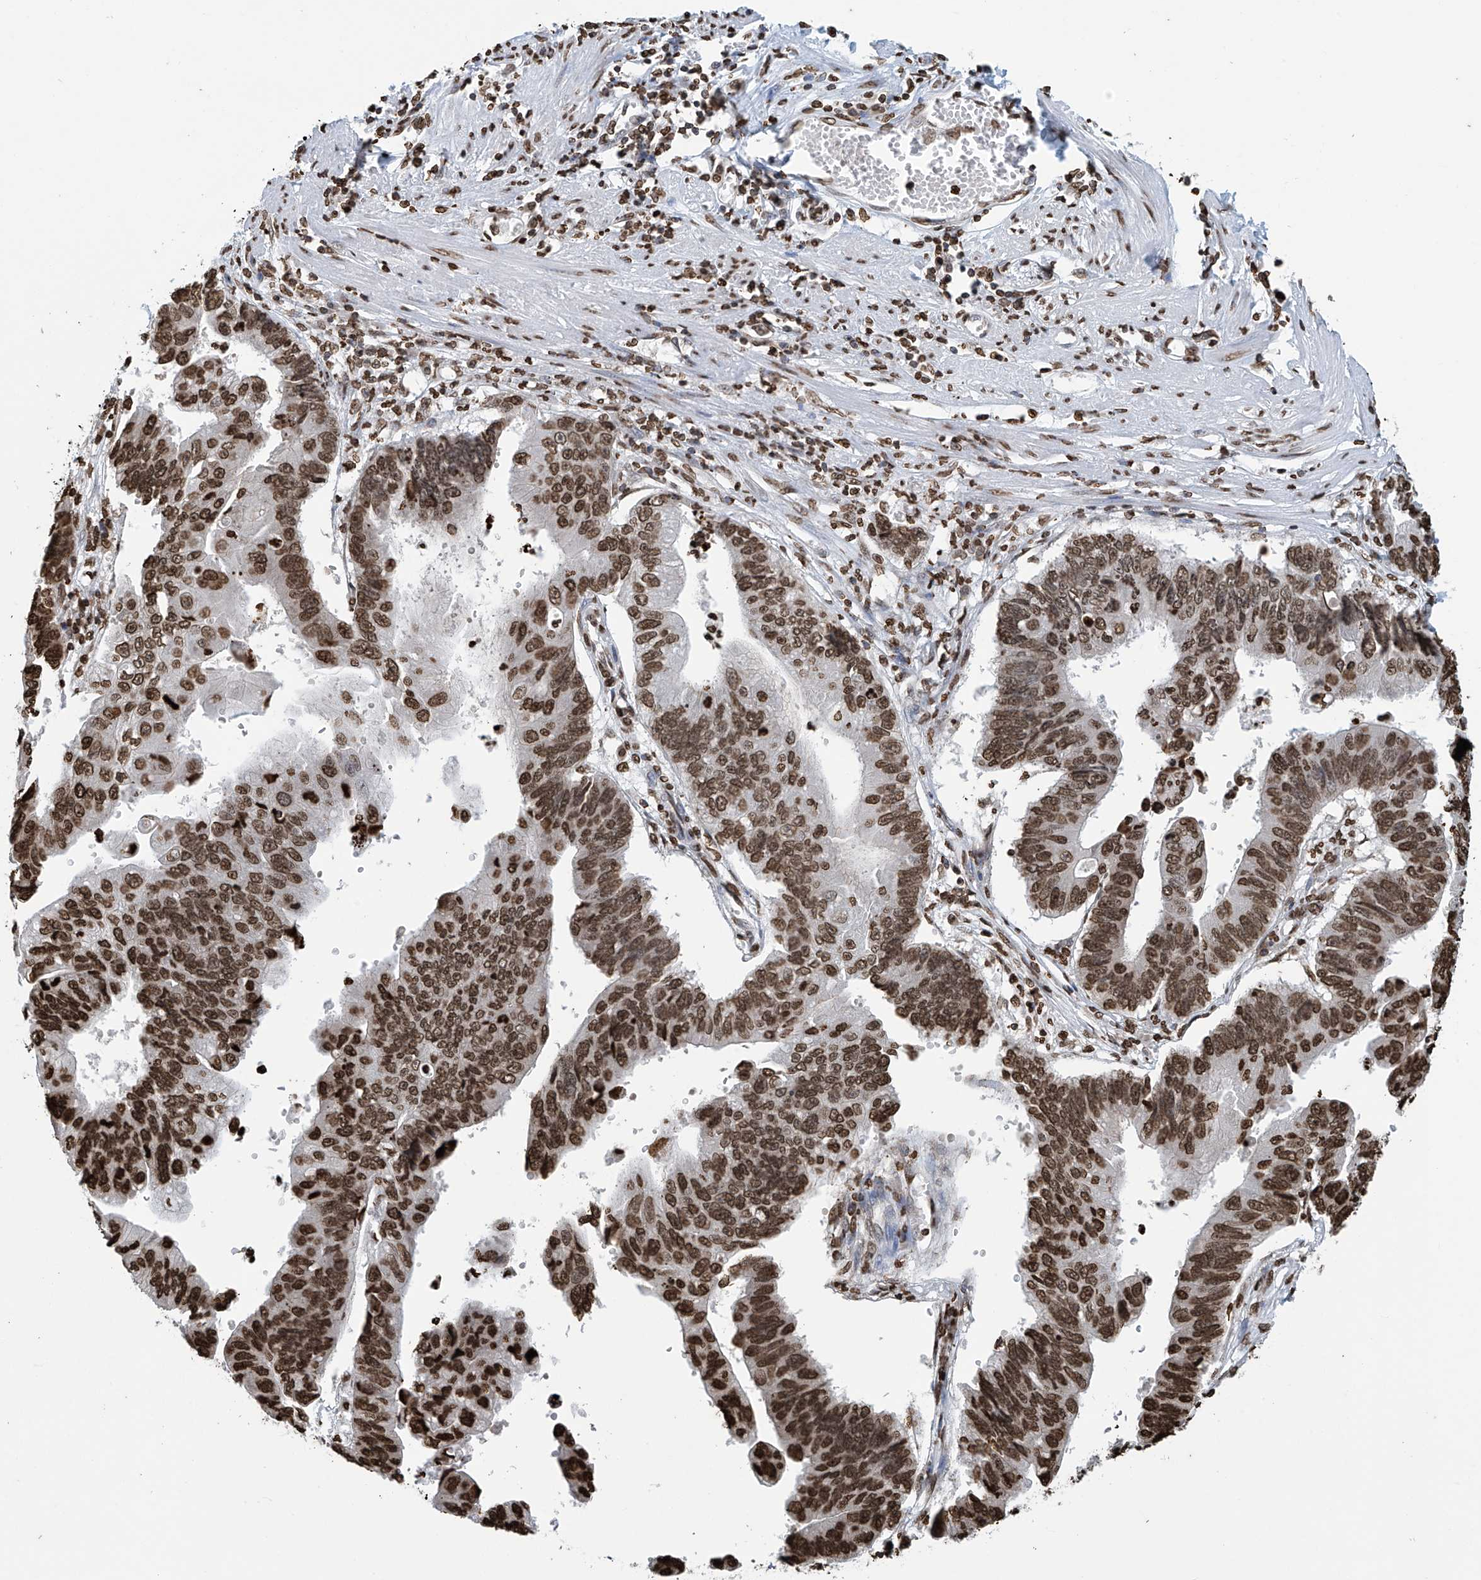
{"staining": {"intensity": "strong", "quantity": ">75%", "location": "nuclear"}, "tissue": "stomach cancer", "cell_type": "Tumor cells", "image_type": "cancer", "snomed": [{"axis": "morphology", "description": "Adenocarcinoma, NOS"}, {"axis": "topography", "description": "Stomach"}], "caption": "Immunohistochemistry (IHC) (DAB) staining of human stomach cancer (adenocarcinoma) displays strong nuclear protein staining in approximately >75% of tumor cells.", "gene": "DPPA2", "patient": {"sex": "male", "age": 59}}